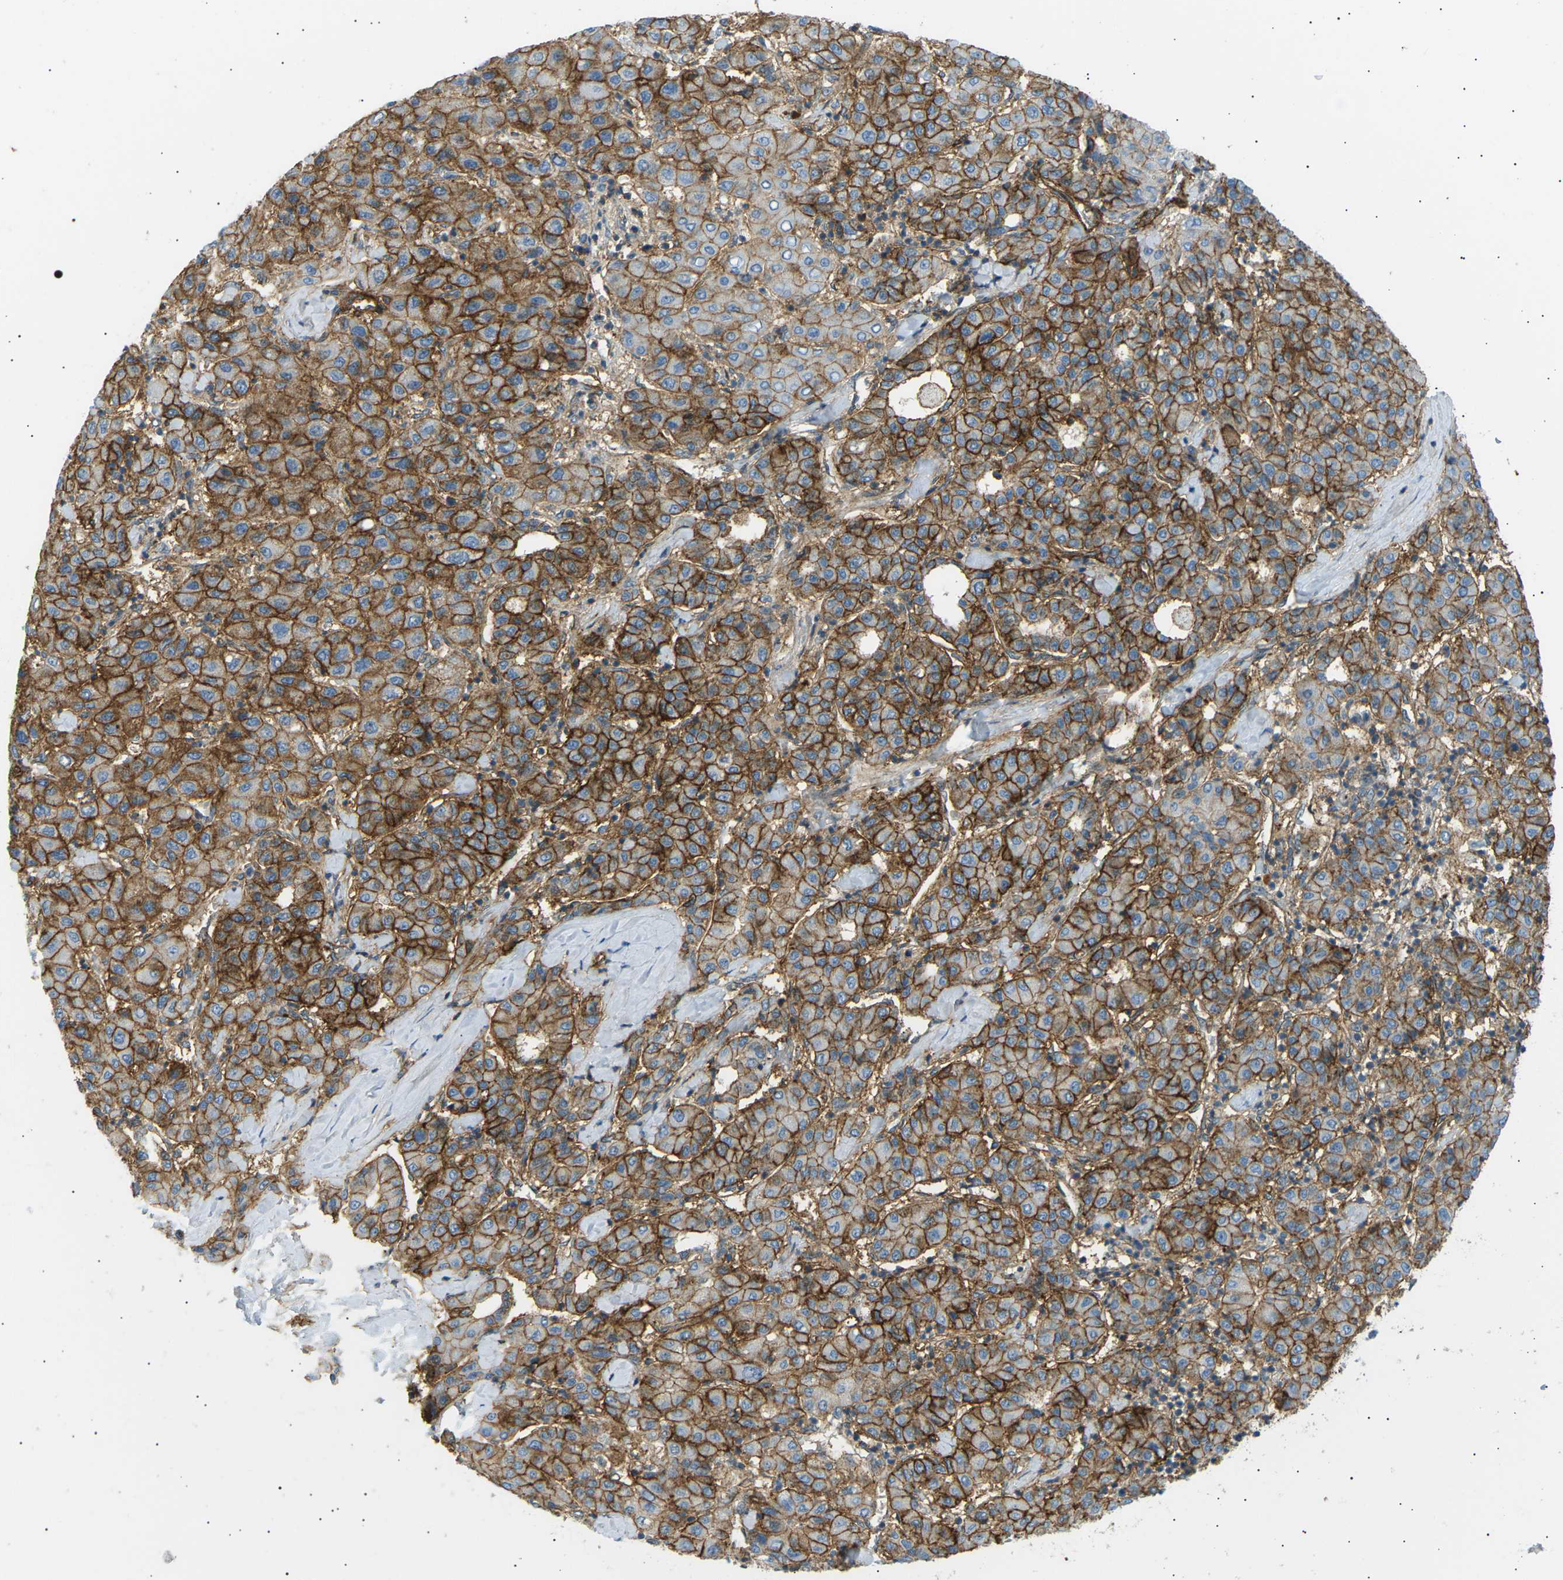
{"staining": {"intensity": "strong", "quantity": ">75%", "location": "cytoplasmic/membranous"}, "tissue": "liver cancer", "cell_type": "Tumor cells", "image_type": "cancer", "snomed": [{"axis": "morphology", "description": "Carcinoma, Hepatocellular, NOS"}, {"axis": "topography", "description": "Liver"}], "caption": "High-power microscopy captured an immunohistochemistry histopathology image of liver cancer (hepatocellular carcinoma), revealing strong cytoplasmic/membranous expression in about >75% of tumor cells.", "gene": "ATP2B4", "patient": {"sex": "male", "age": 65}}